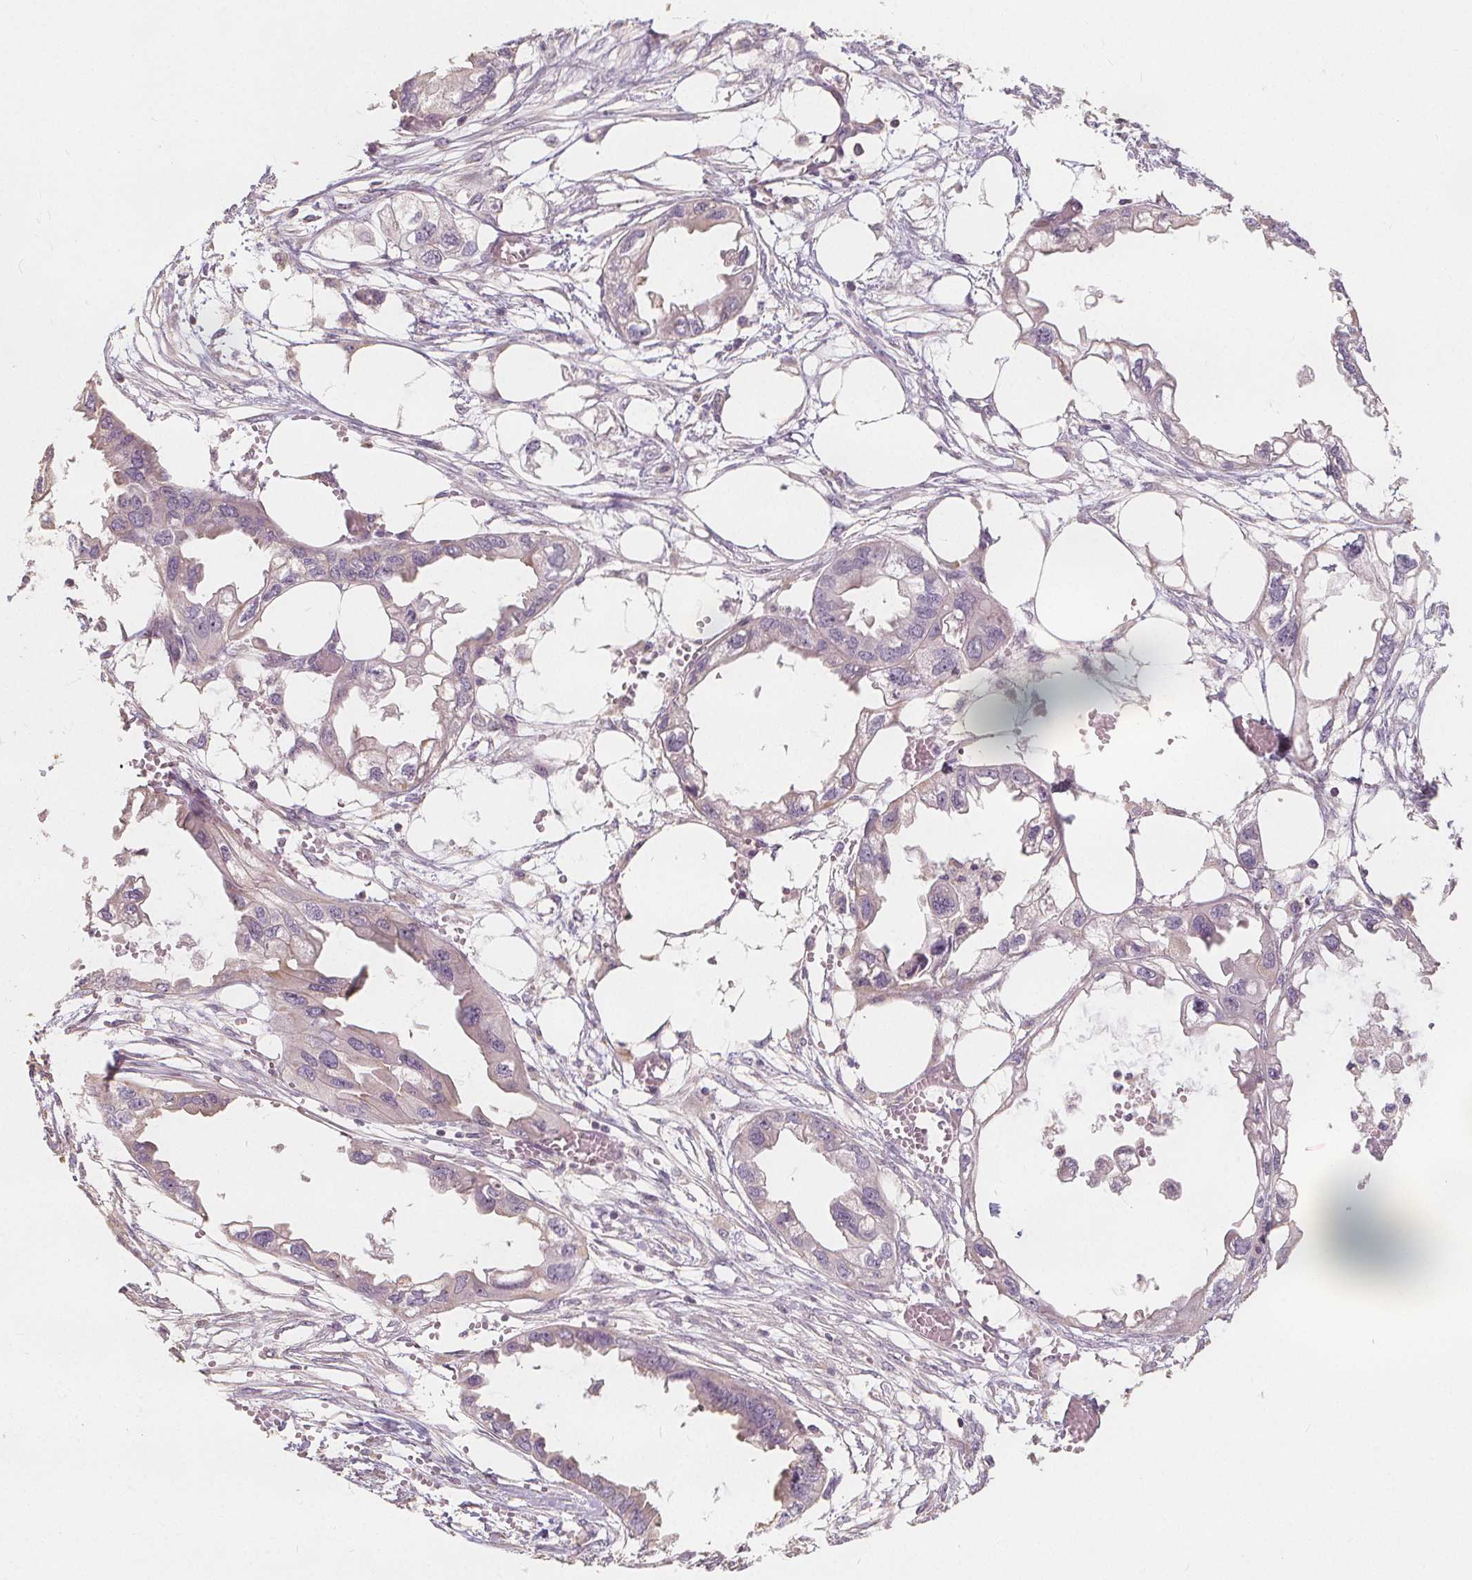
{"staining": {"intensity": "negative", "quantity": "none", "location": "none"}, "tissue": "endometrial cancer", "cell_type": "Tumor cells", "image_type": "cancer", "snomed": [{"axis": "morphology", "description": "Adenocarcinoma, NOS"}, {"axis": "morphology", "description": "Adenocarcinoma, metastatic, NOS"}, {"axis": "topography", "description": "Adipose tissue"}, {"axis": "topography", "description": "Endometrium"}], "caption": "IHC photomicrograph of neoplastic tissue: endometrial adenocarcinoma stained with DAB (3,3'-diaminobenzidine) exhibits no significant protein positivity in tumor cells. The staining is performed using DAB (3,3'-diaminobenzidine) brown chromogen with nuclei counter-stained in using hematoxylin.", "gene": "DRC3", "patient": {"sex": "female", "age": 67}}